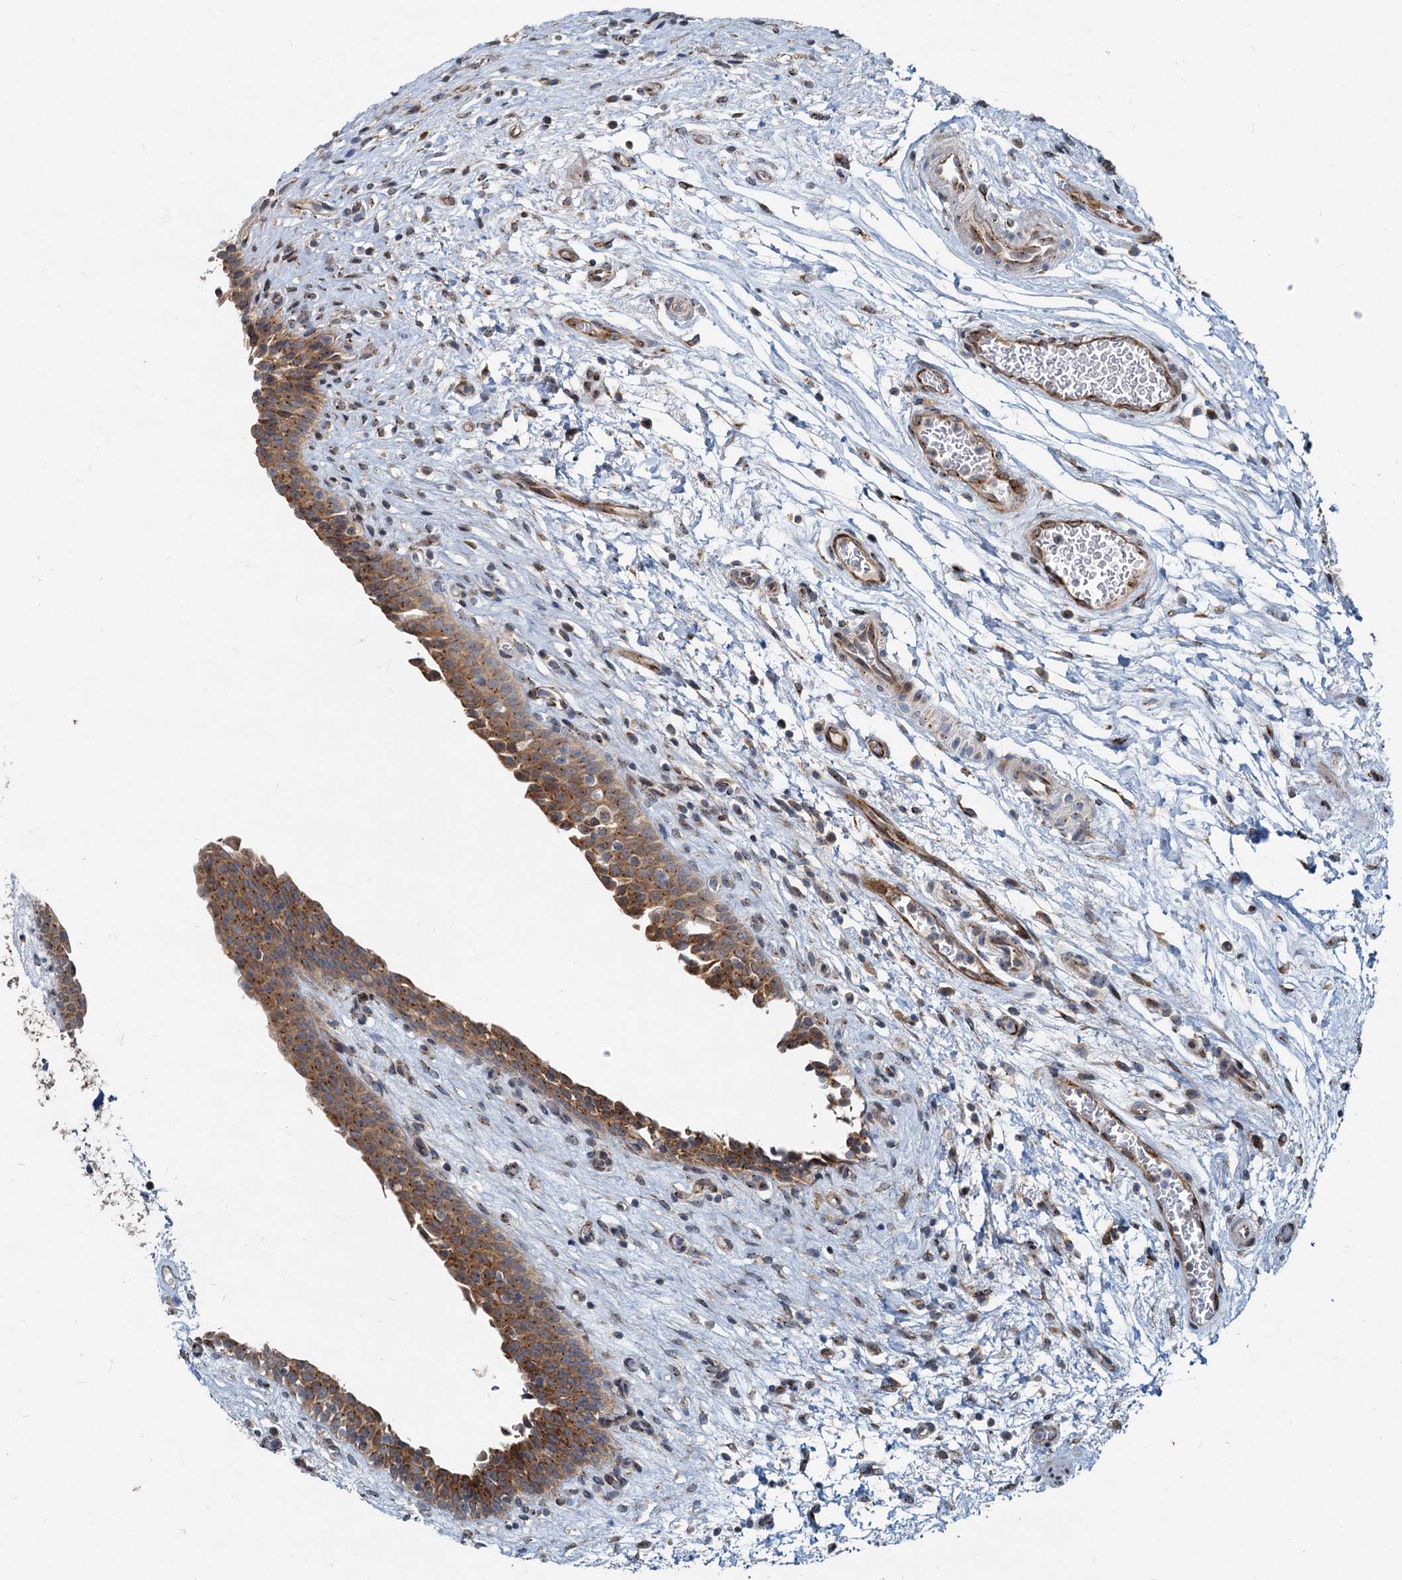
{"staining": {"intensity": "moderate", "quantity": ">75%", "location": "cytoplasmic/membranous"}, "tissue": "urinary bladder", "cell_type": "Urothelial cells", "image_type": "normal", "snomed": [{"axis": "morphology", "description": "Normal tissue, NOS"}, {"axis": "topography", "description": "Urinary bladder"}], "caption": "This is an image of IHC staining of benign urinary bladder, which shows moderate expression in the cytoplasmic/membranous of urothelial cells.", "gene": "CEP68", "patient": {"sex": "male", "age": 83}}